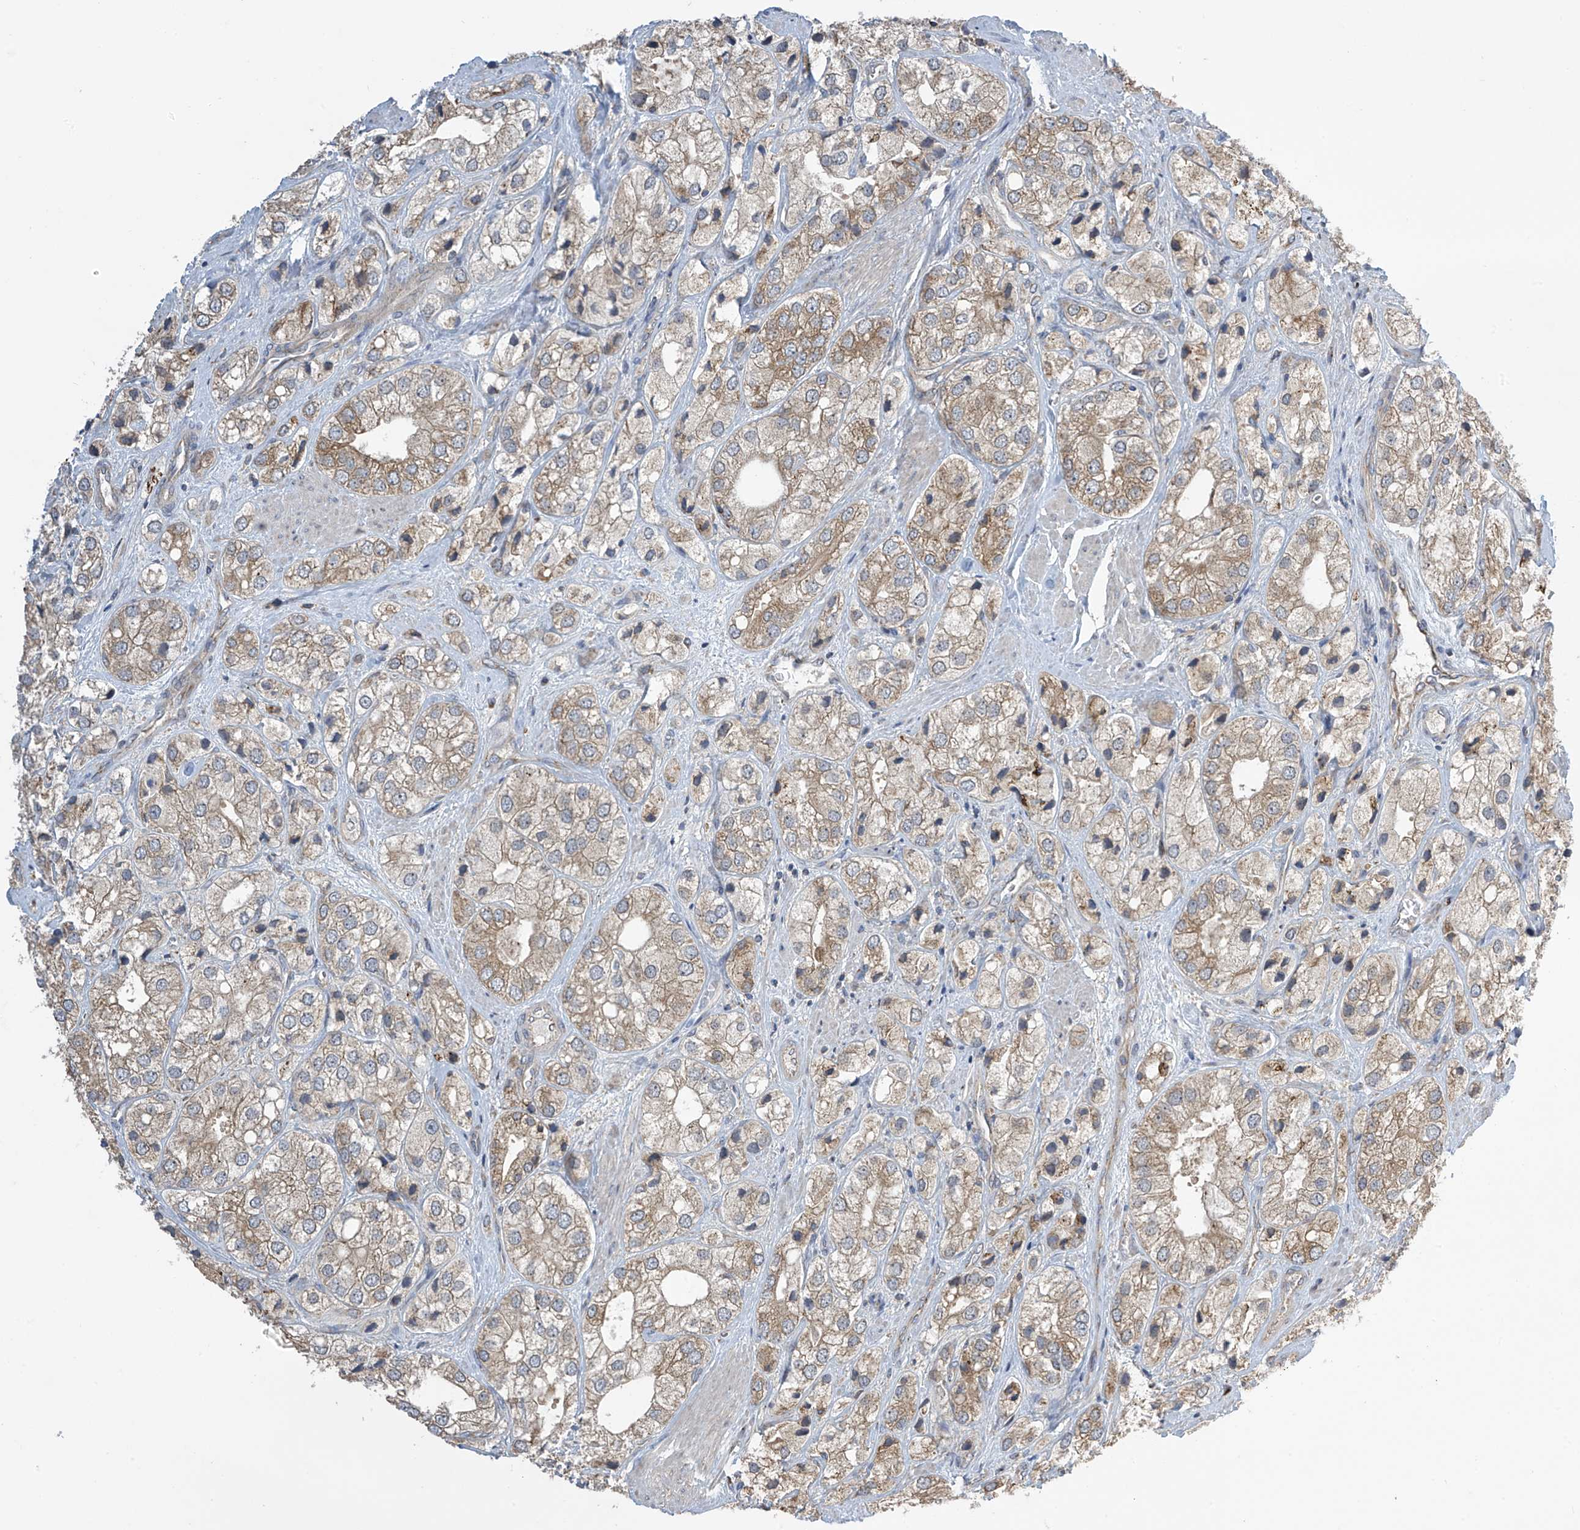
{"staining": {"intensity": "moderate", "quantity": "25%-75%", "location": "cytoplasmic/membranous"}, "tissue": "prostate cancer", "cell_type": "Tumor cells", "image_type": "cancer", "snomed": [{"axis": "morphology", "description": "Adenocarcinoma, High grade"}, {"axis": "topography", "description": "Prostate"}], "caption": "Protein staining of prostate cancer tissue displays moderate cytoplasmic/membranous staining in approximately 25%-75% of tumor cells. The staining is performed using DAB brown chromogen to label protein expression. The nuclei are counter-stained blue using hematoxylin.", "gene": "PNPT1", "patient": {"sex": "male", "age": 50}}